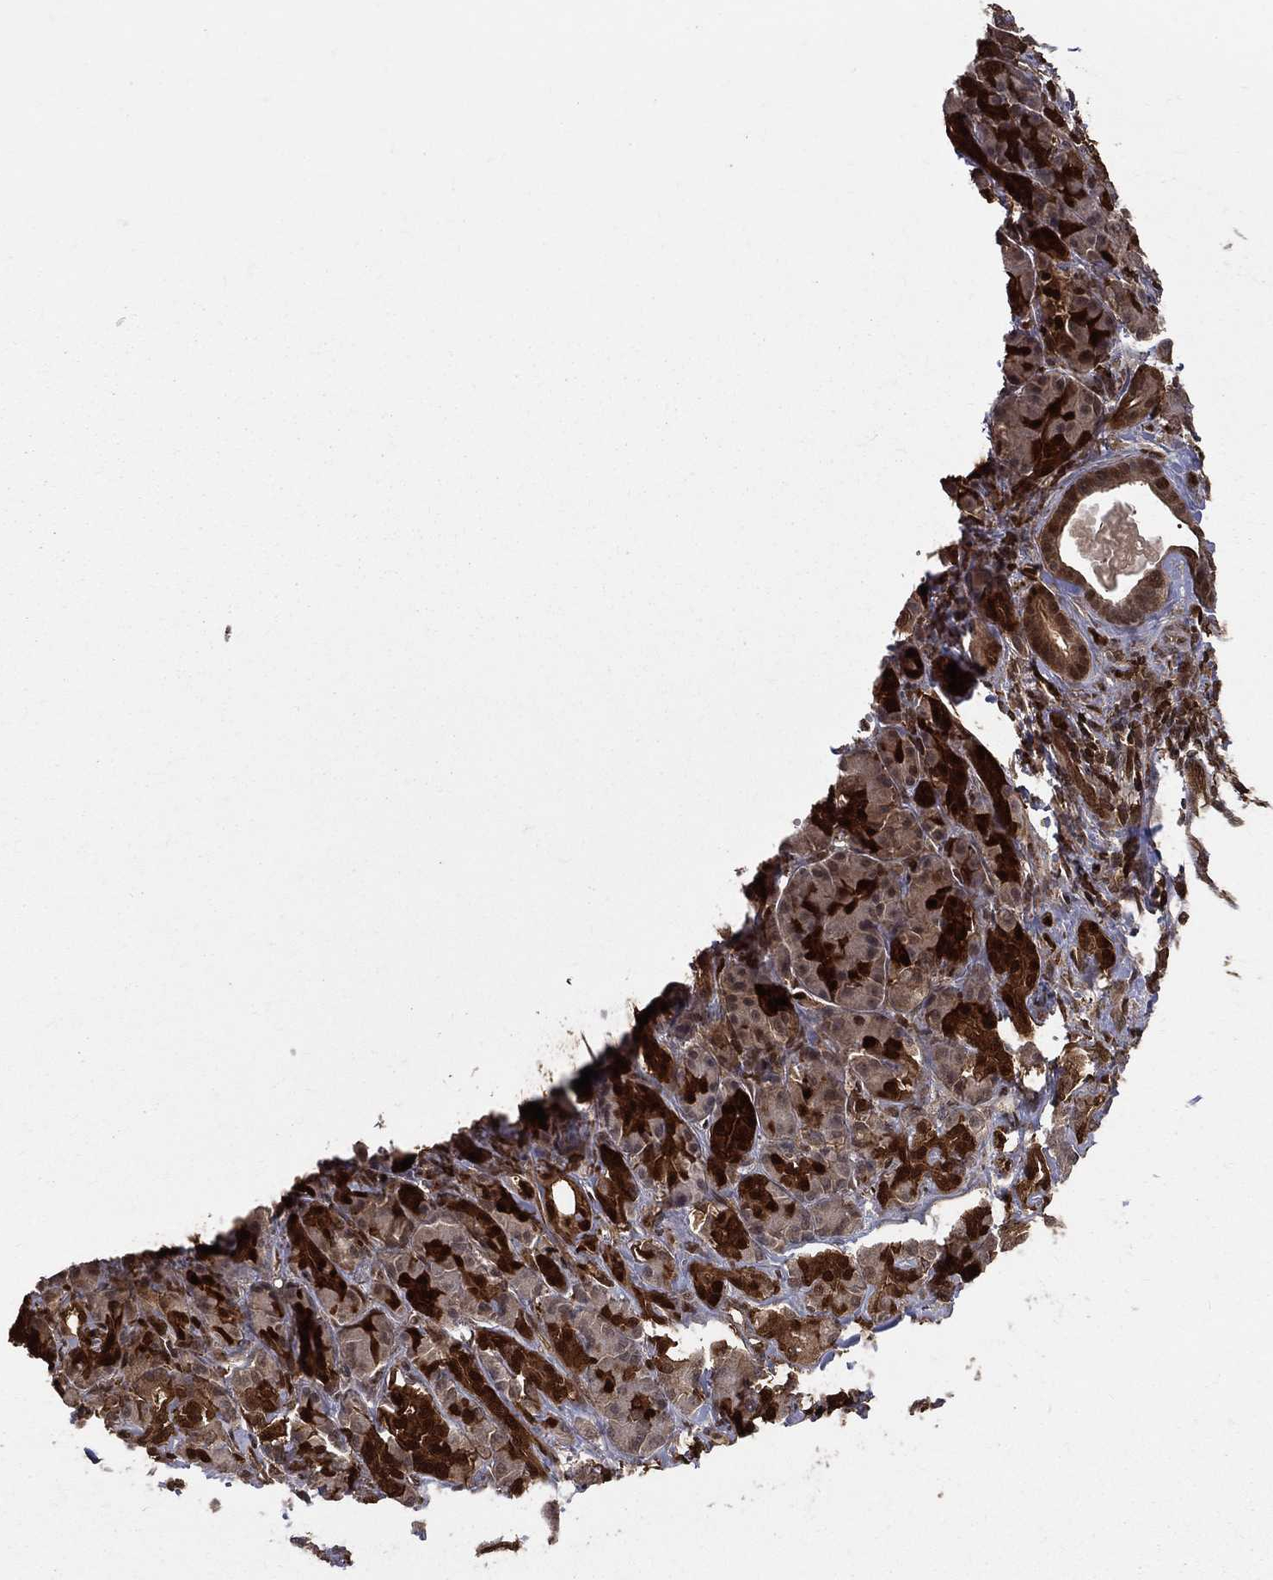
{"staining": {"intensity": "strong", "quantity": ">75%", "location": "cytoplasmic/membranous,nuclear"}, "tissue": "pancreatic cancer", "cell_type": "Tumor cells", "image_type": "cancer", "snomed": [{"axis": "morphology", "description": "Adenocarcinoma, NOS"}, {"axis": "topography", "description": "Pancreas"}], "caption": "This histopathology image exhibits immunohistochemistry staining of pancreatic cancer, with high strong cytoplasmic/membranous and nuclear staining in approximately >75% of tumor cells.", "gene": "ENO1", "patient": {"sex": "male", "age": 61}}